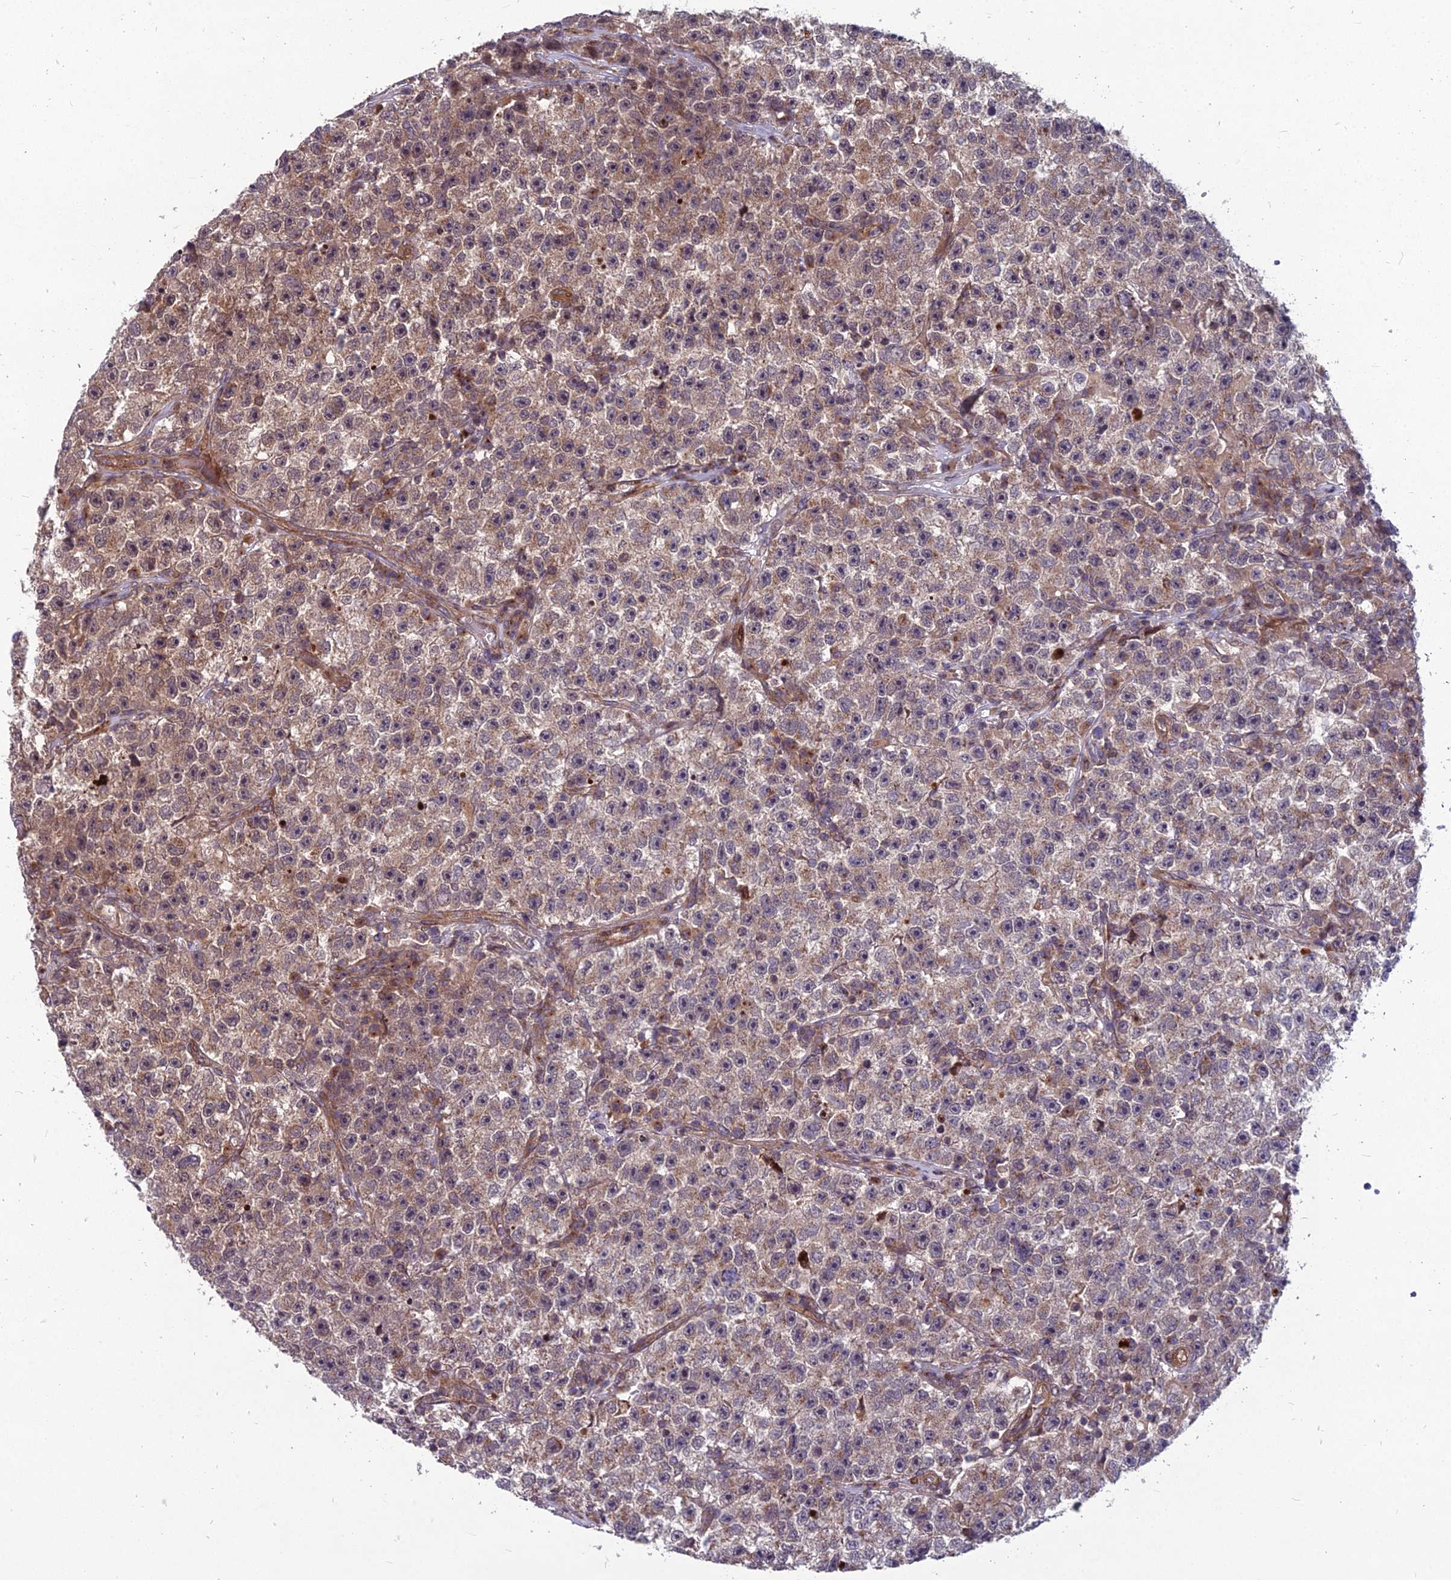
{"staining": {"intensity": "moderate", "quantity": "25%-75%", "location": "cytoplasmic/membranous"}, "tissue": "testis cancer", "cell_type": "Tumor cells", "image_type": "cancer", "snomed": [{"axis": "morphology", "description": "Seminoma, NOS"}, {"axis": "topography", "description": "Testis"}], "caption": "Moderate cytoplasmic/membranous positivity is present in approximately 25%-75% of tumor cells in testis cancer.", "gene": "MFSD8", "patient": {"sex": "male", "age": 22}}